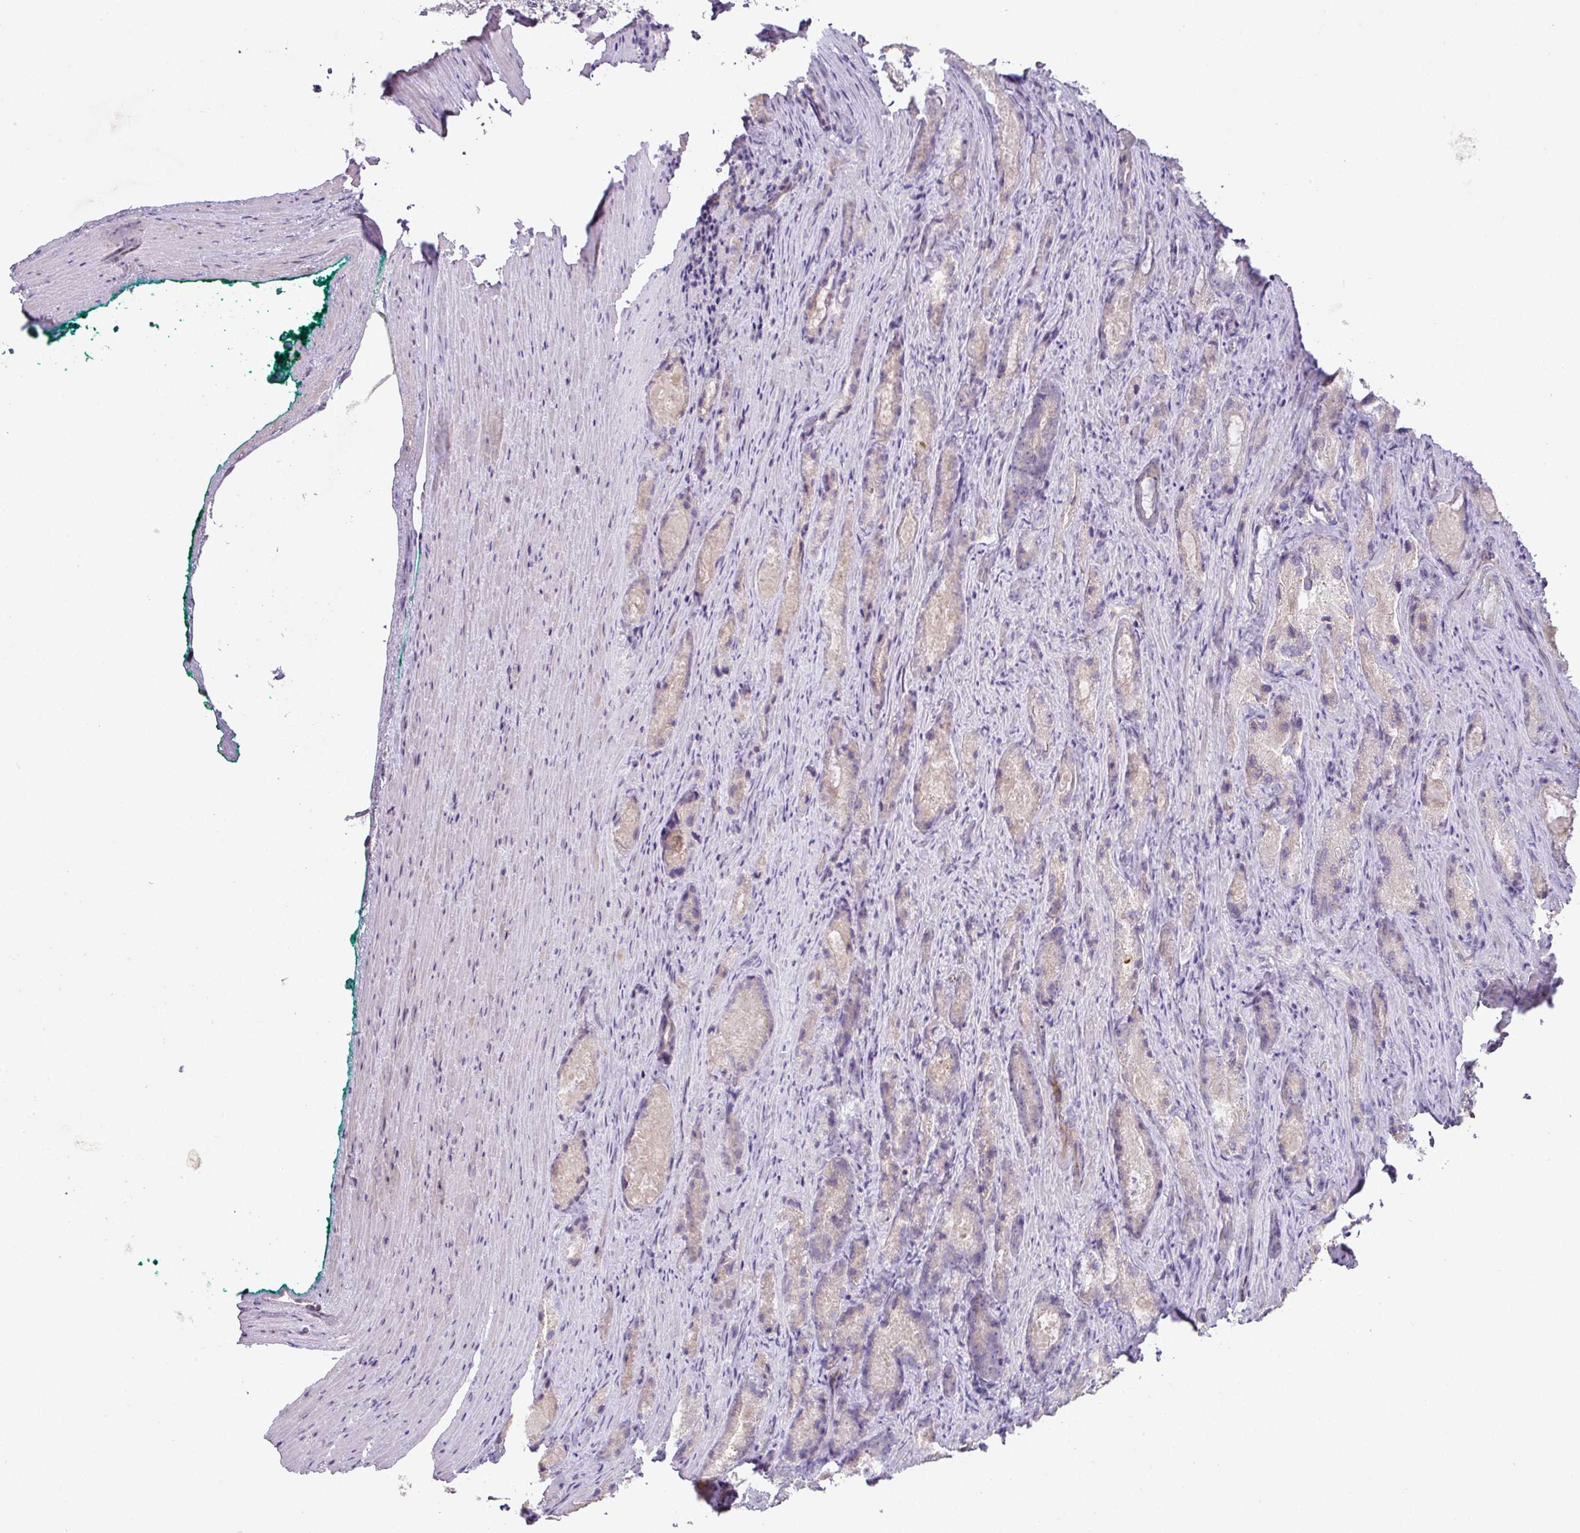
{"staining": {"intensity": "weak", "quantity": "<25%", "location": "cytoplasmic/membranous"}, "tissue": "prostate cancer", "cell_type": "Tumor cells", "image_type": "cancer", "snomed": [{"axis": "morphology", "description": "Adenocarcinoma, Low grade"}, {"axis": "topography", "description": "Prostate"}], "caption": "Human prostate cancer stained for a protein using immunohistochemistry (IHC) reveals no staining in tumor cells.", "gene": "HOXC13", "patient": {"sex": "male", "age": 68}}